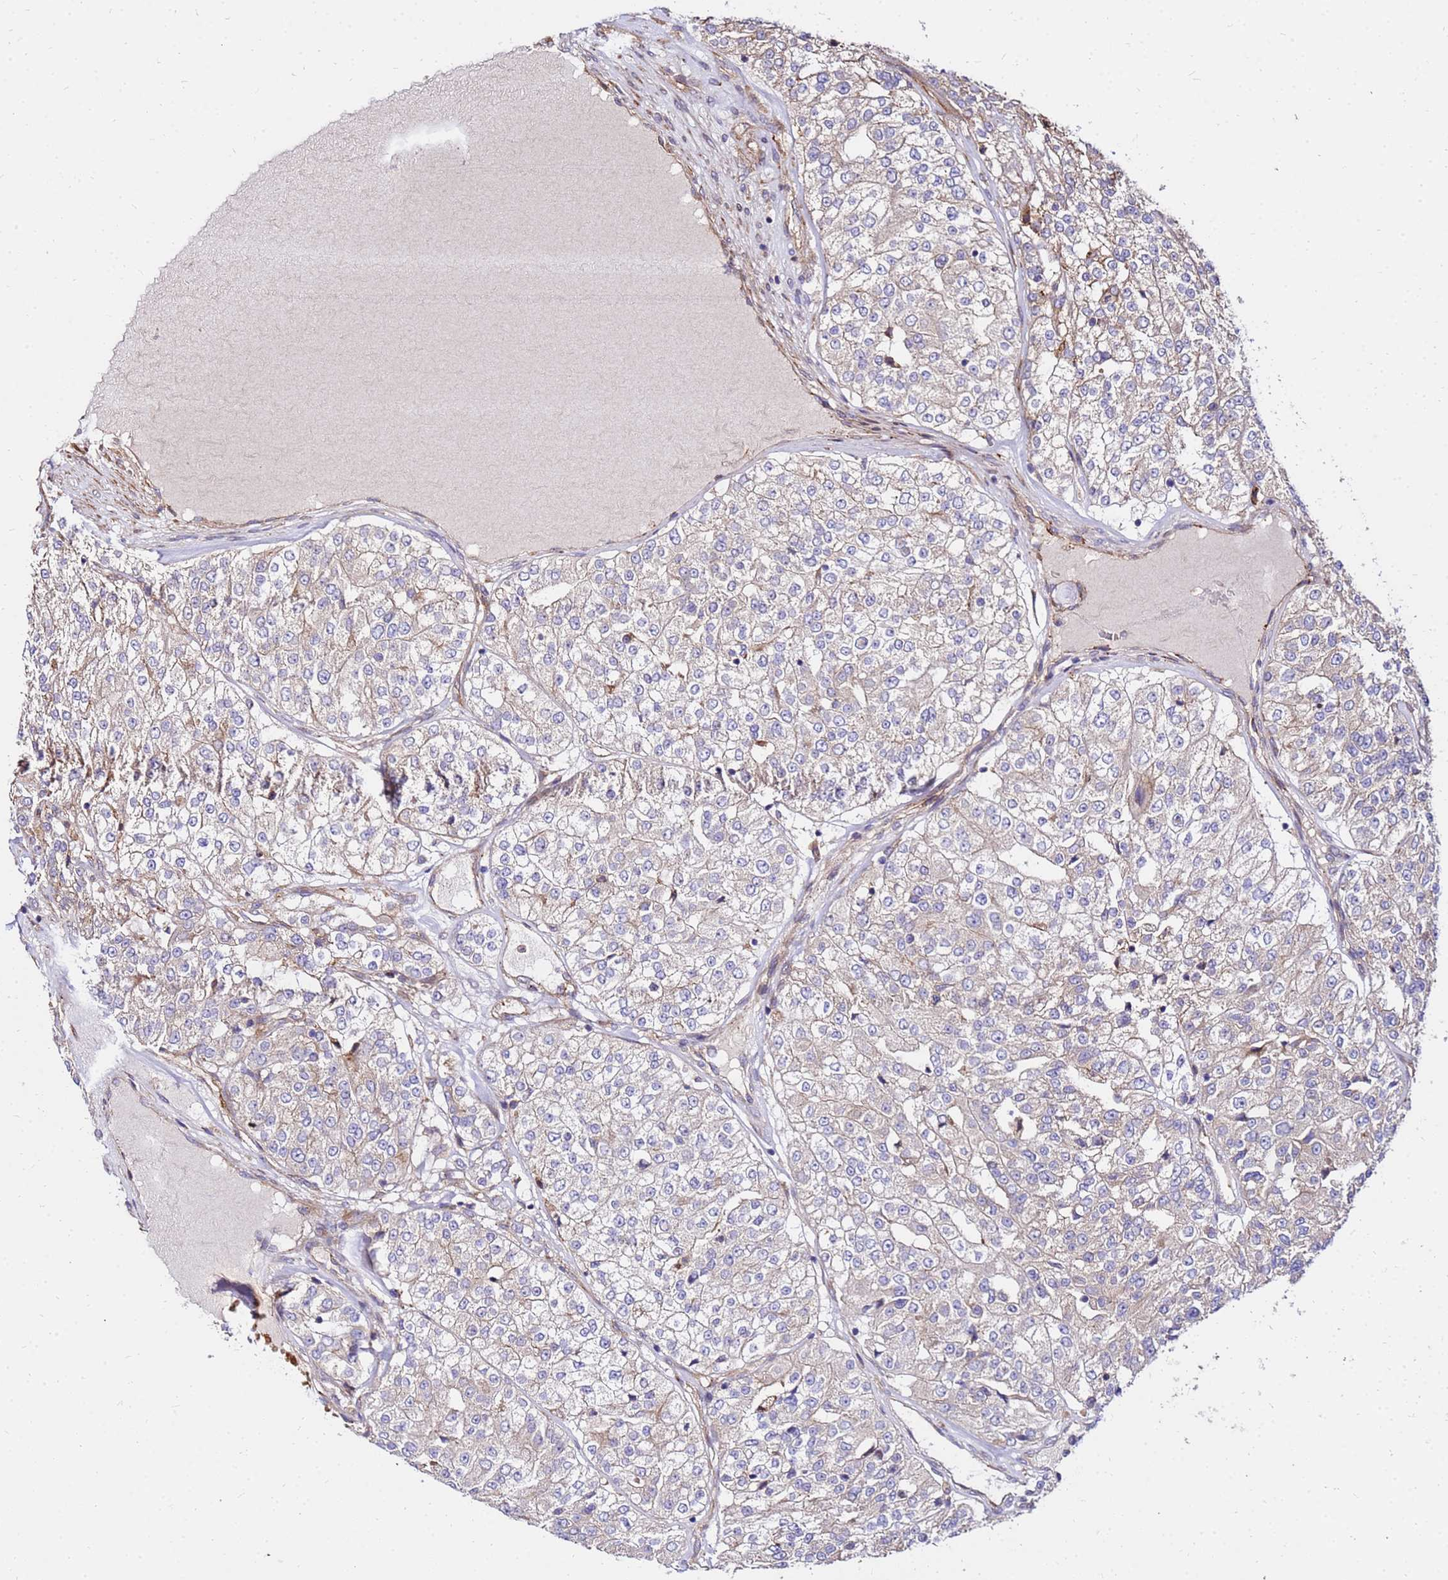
{"staining": {"intensity": "weak", "quantity": "25%-75%", "location": "cytoplasmic/membranous"}, "tissue": "renal cancer", "cell_type": "Tumor cells", "image_type": "cancer", "snomed": [{"axis": "morphology", "description": "Adenocarcinoma, NOS"}, {"axis": "topography", "description": "Kidney"}], "caption": "Weak cytoplasmic/membranous positivity for a protein is present in about 25%-75% of tumor cells of adenocarcinoma (renal) using immunohistochemistry.", "gene": "WWC2", "patient": {"sex": "female", "age": 63}}